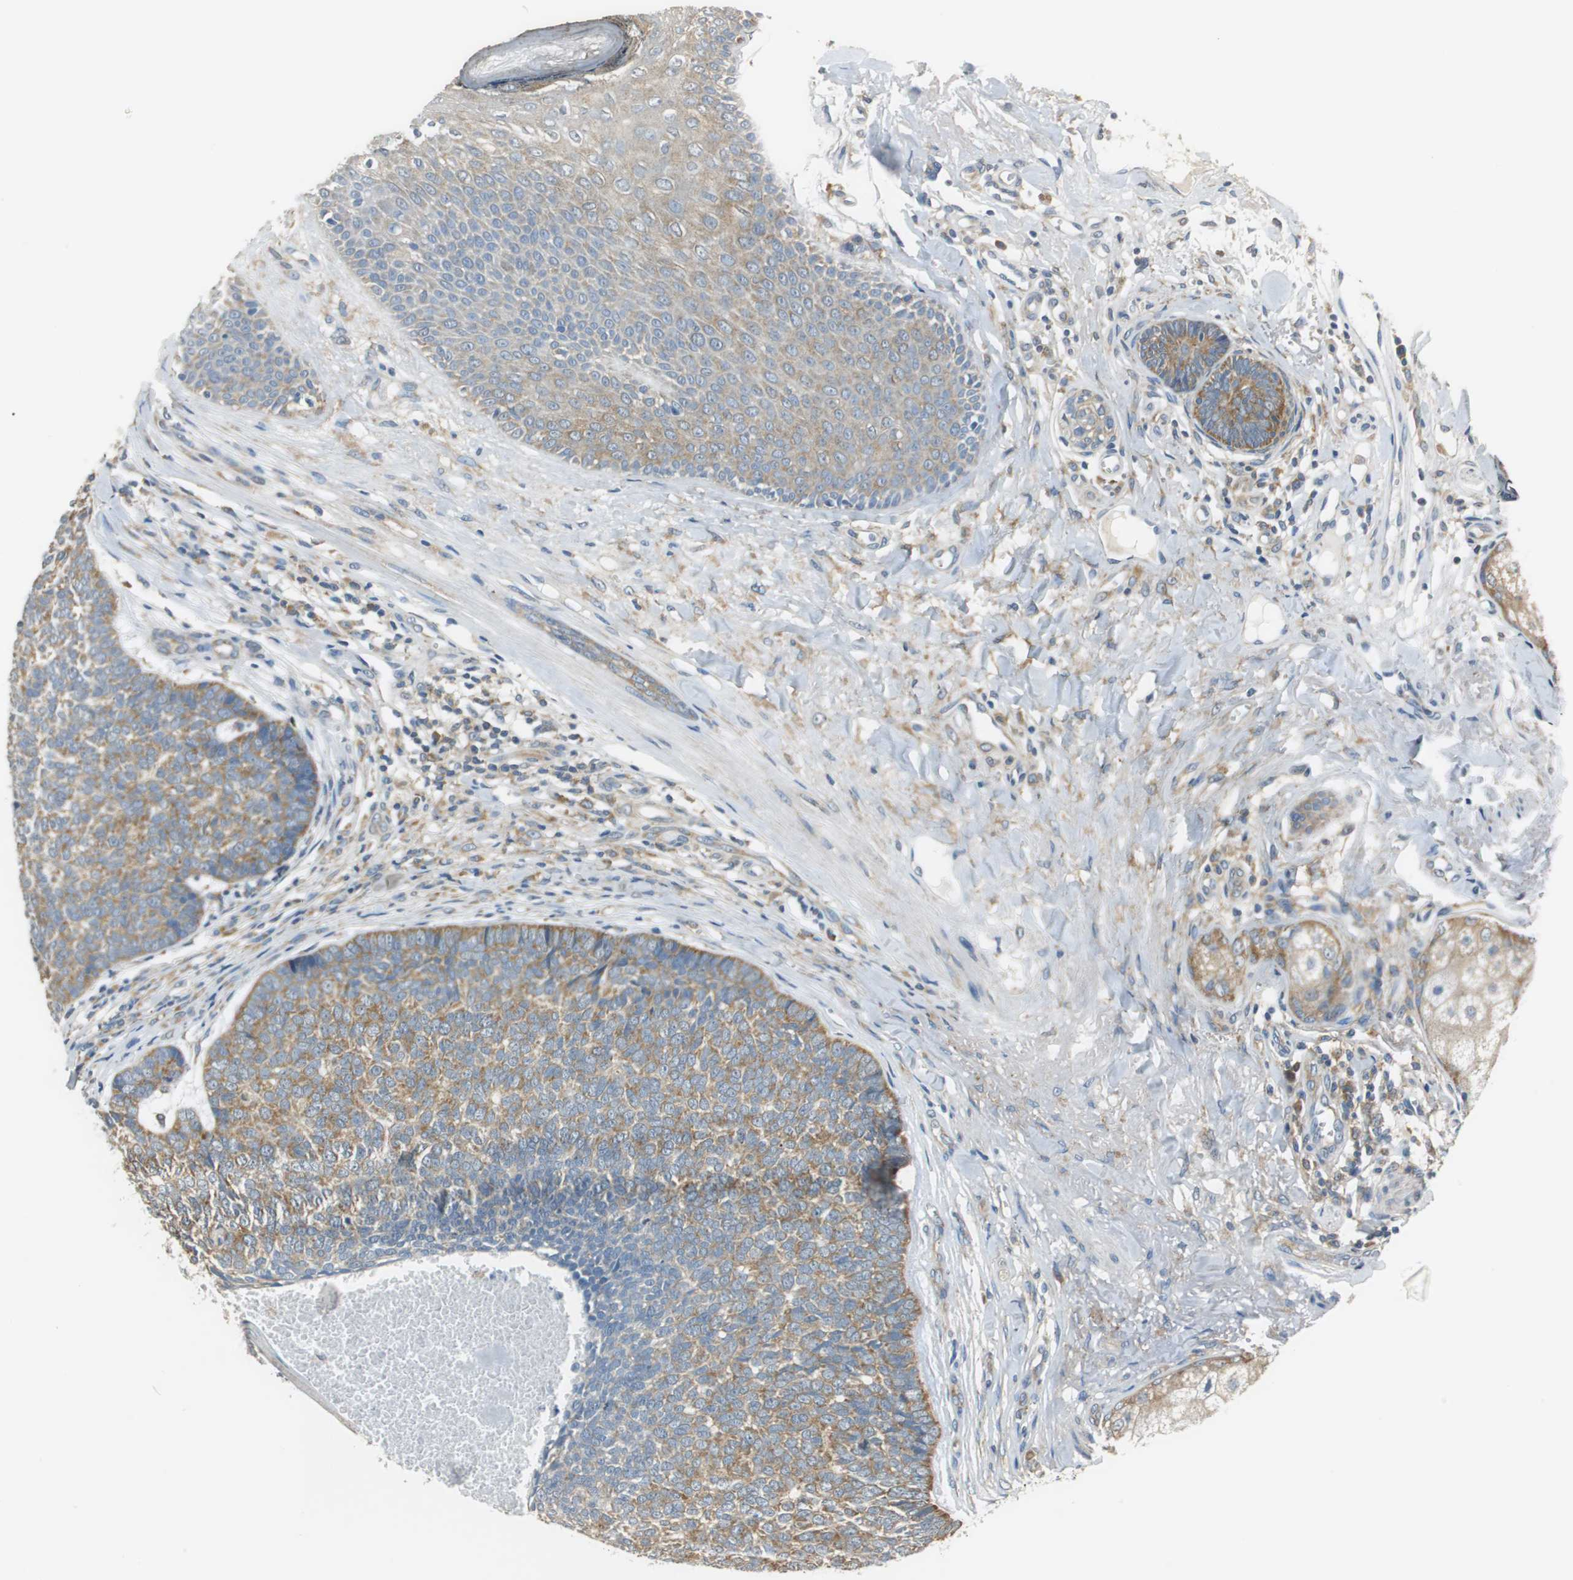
{"staining": {"intensity": "moderate", "quantity": ">75%", "location": "cytoplasmic/membranous"}, "tissue": "skin cancer", "cell_type": "Tumor cells", "image_type": "cancer", "snomed": [{"axis": "morphology", "description": "Basal cell carcinoma"}, {"axis": "topography", "description": "Skin"}], "caption": "IHC of human skin cancer reveals medium levels of moderate cytoplasmic/membranous staining in approximately >75% of tumor cells. (IHC, brightfield microscopy, high magnification).", "gene": "CNOT3", "patient": {"sex": "male", "age": 84}}